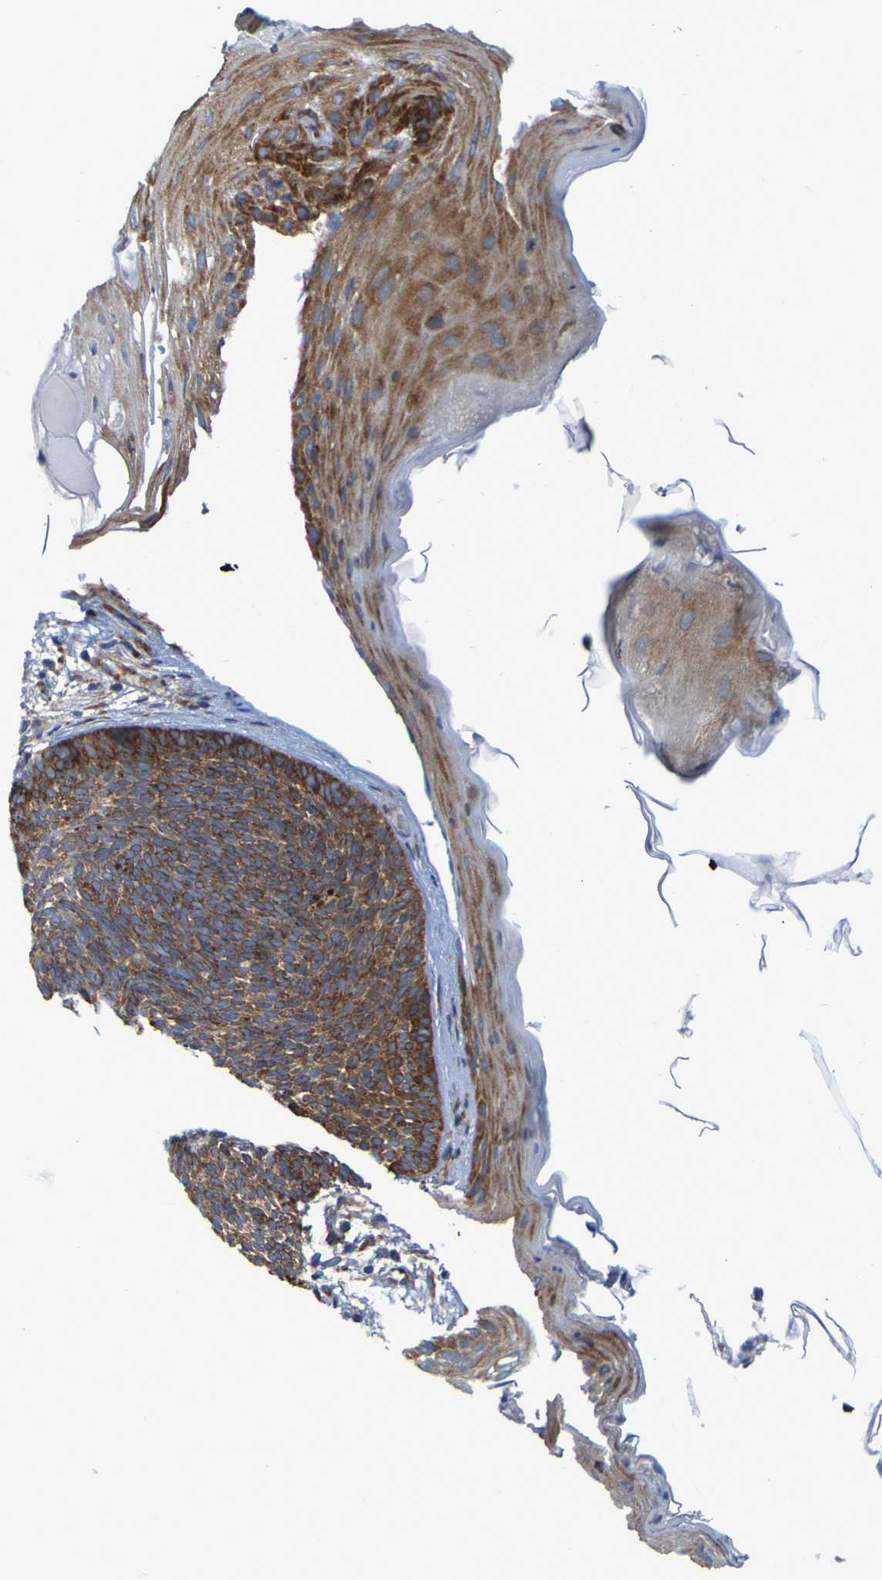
{"staining": {"intensity": "strong", "quantity": ">75%", "location": "cytoplasmic/membranous"}, "tissue": "skin cancer", "cell_type": "Tumor cells", "image_type": "cancer", "snomed": [{"axis": "morphology", "description": "Basal cell carcinoma"}, {"axis": "topography", "description": "Skin"}], "caption": "Tumor cells exhibit high levels of strong cytoplasmic/membranous expression in approximately >75% of cells in human basal cell carcinoma (skin). (IHC, brightfield microscopy, high magnification).", "gene": "FKBP3", "patient": {"sex": "female", "age": 70}}